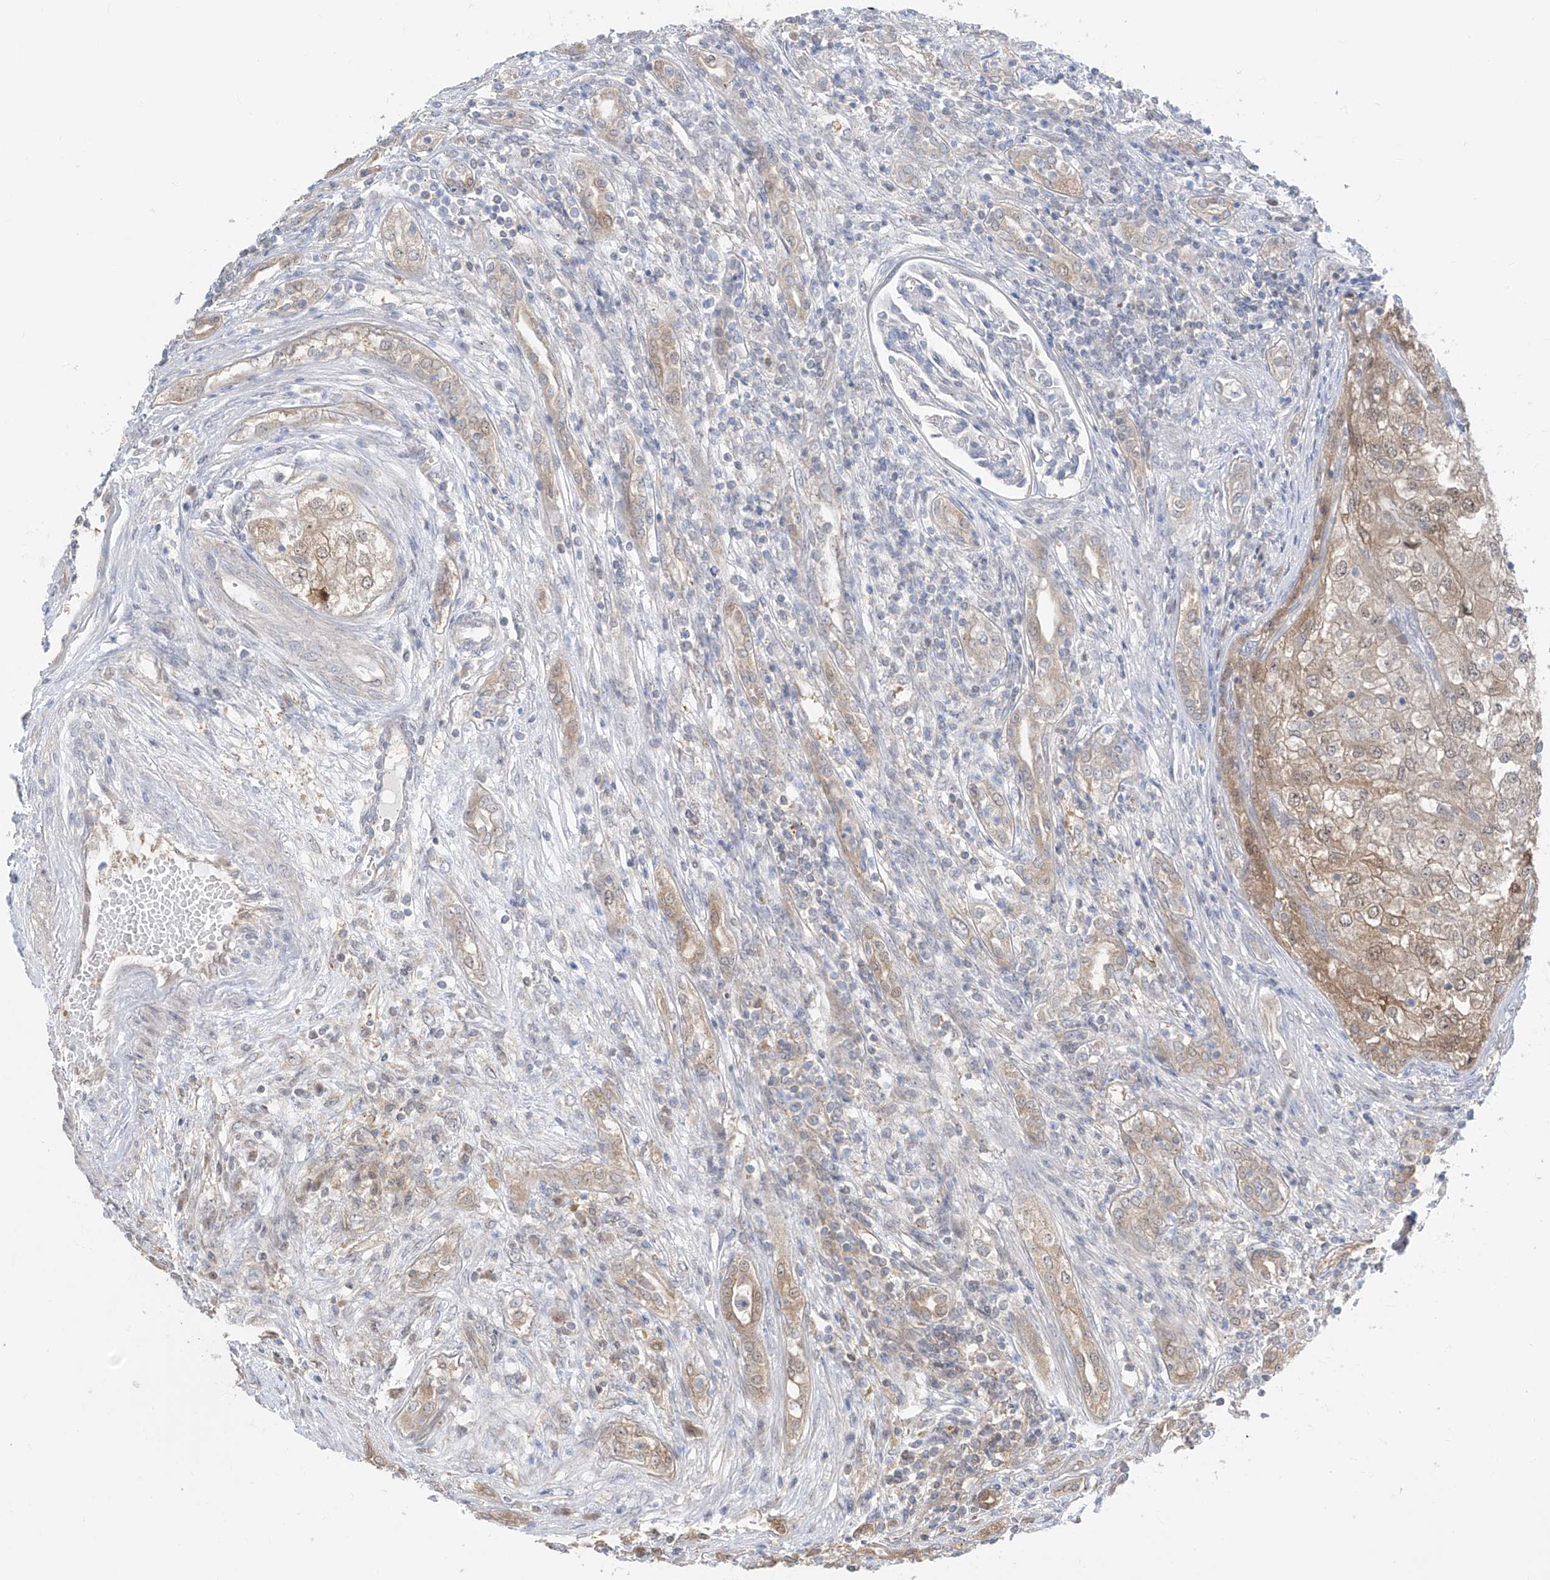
{"staining": {"intensity": "weak", "quantity": "25%-75%", "location": "cytoplasmic/membranous"}, "tissue": "renal cancer", "cell_type": "Tumor cells", "image_type": "cancer", "snomed": [{"axis": "morphology", "description": "Adenocarcinoma, NOS"}, {"axis": "topography", "description": "Kidney"}], "caption": "Adenocarcinoma (renal) stained with a brown dye exhibits weak cytoplasmic/membranous positive staining in approximately 25%-75% of tumor cells.", "gene": "TTC38", "patient": {"sex": "female", "age": 54}}